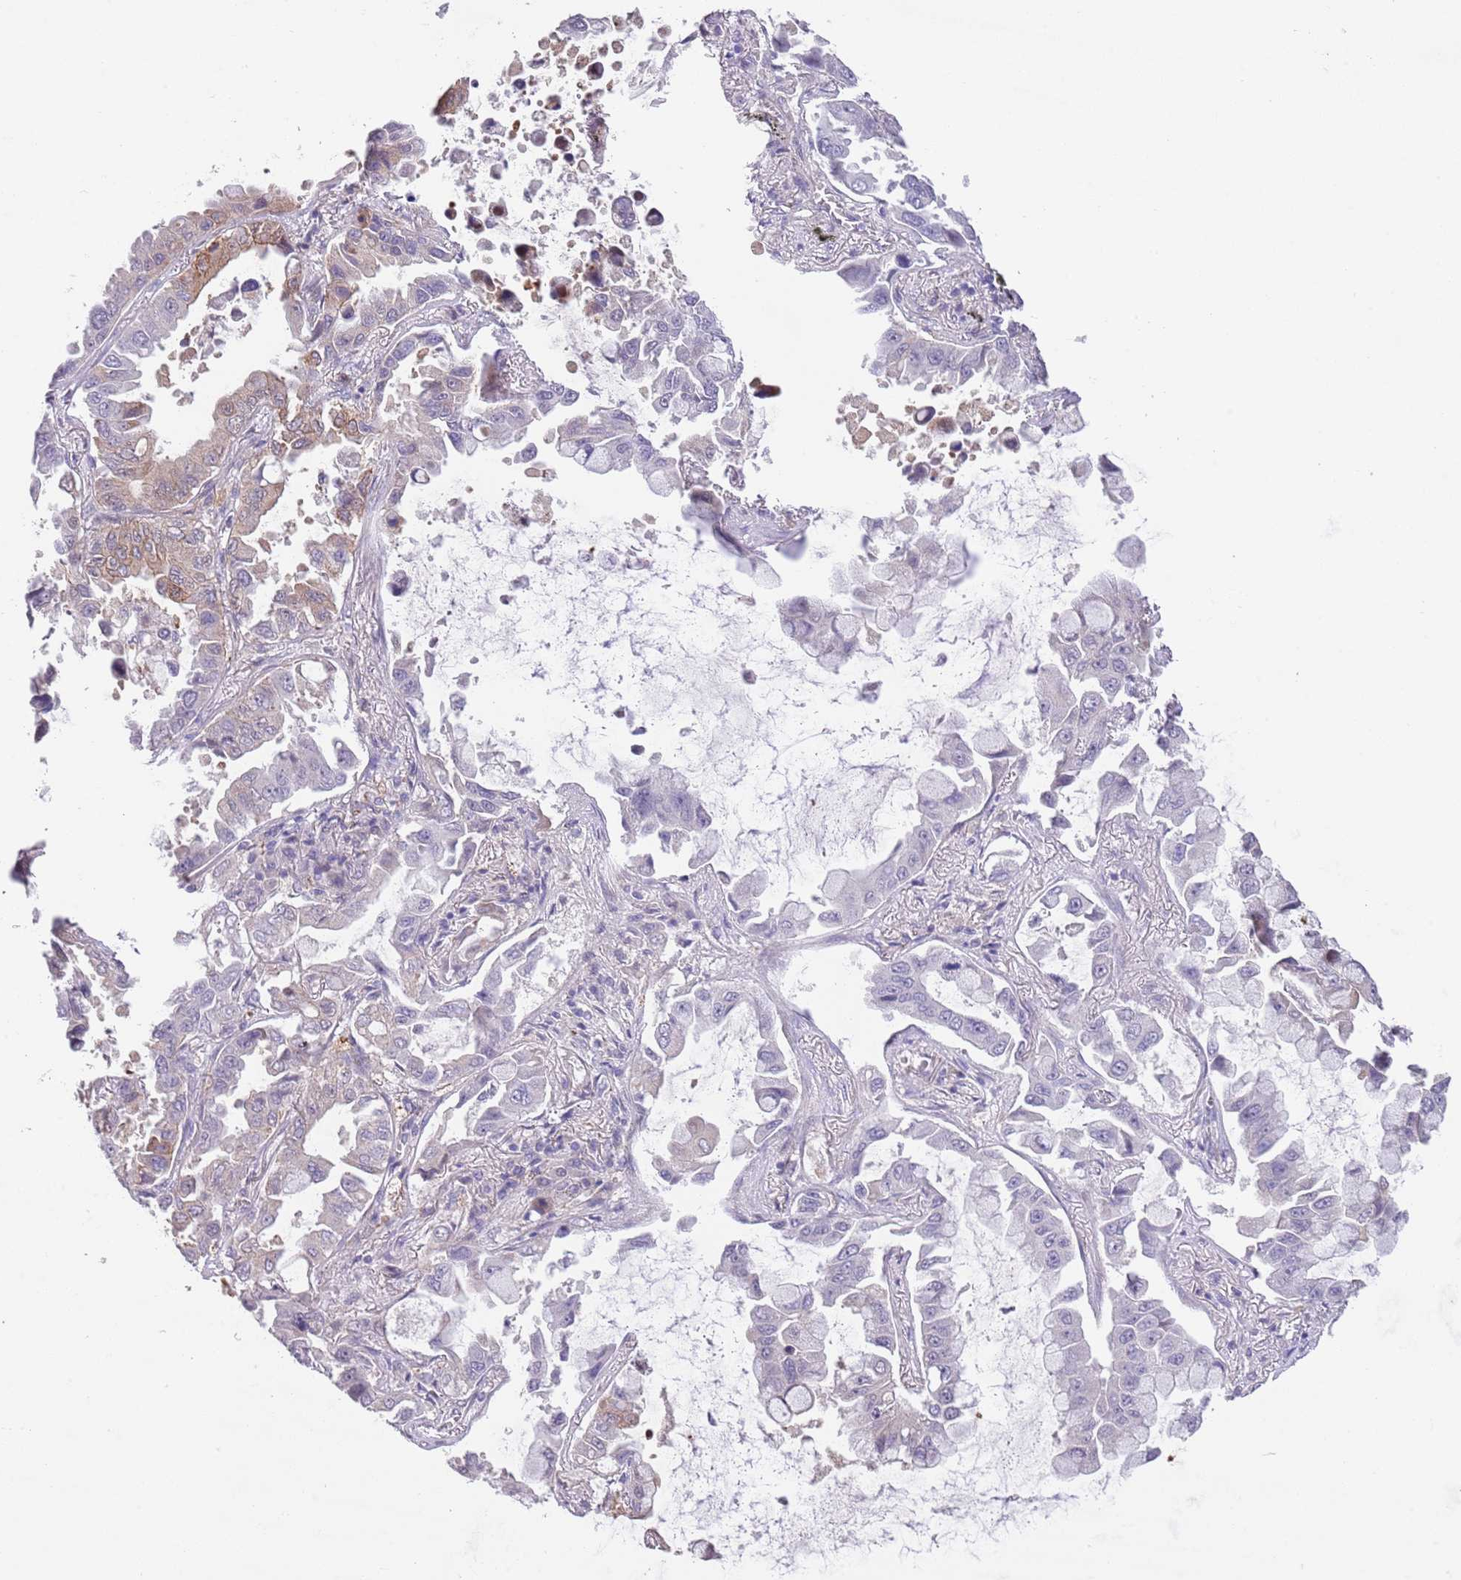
{"staining": {"intensity": "moderate", "quantity": "<25%", "location": "cytoplasmic/membranous"}, "tissue": "lung cancer", "cell_type": "Tumor cells", "image_type": "cancer", "snomed": [{"axis": "morphology", "description": "Adenocarcinoma, NOS"}, {"axis": "topography", "description": "Lung"}], "caption": "Adenocarcinoma (lung) stained with a protein marker reveals moderate staining in tumor cells.", "gene": "ZNF658", "patient": {"sex": "male", "age": 64}}